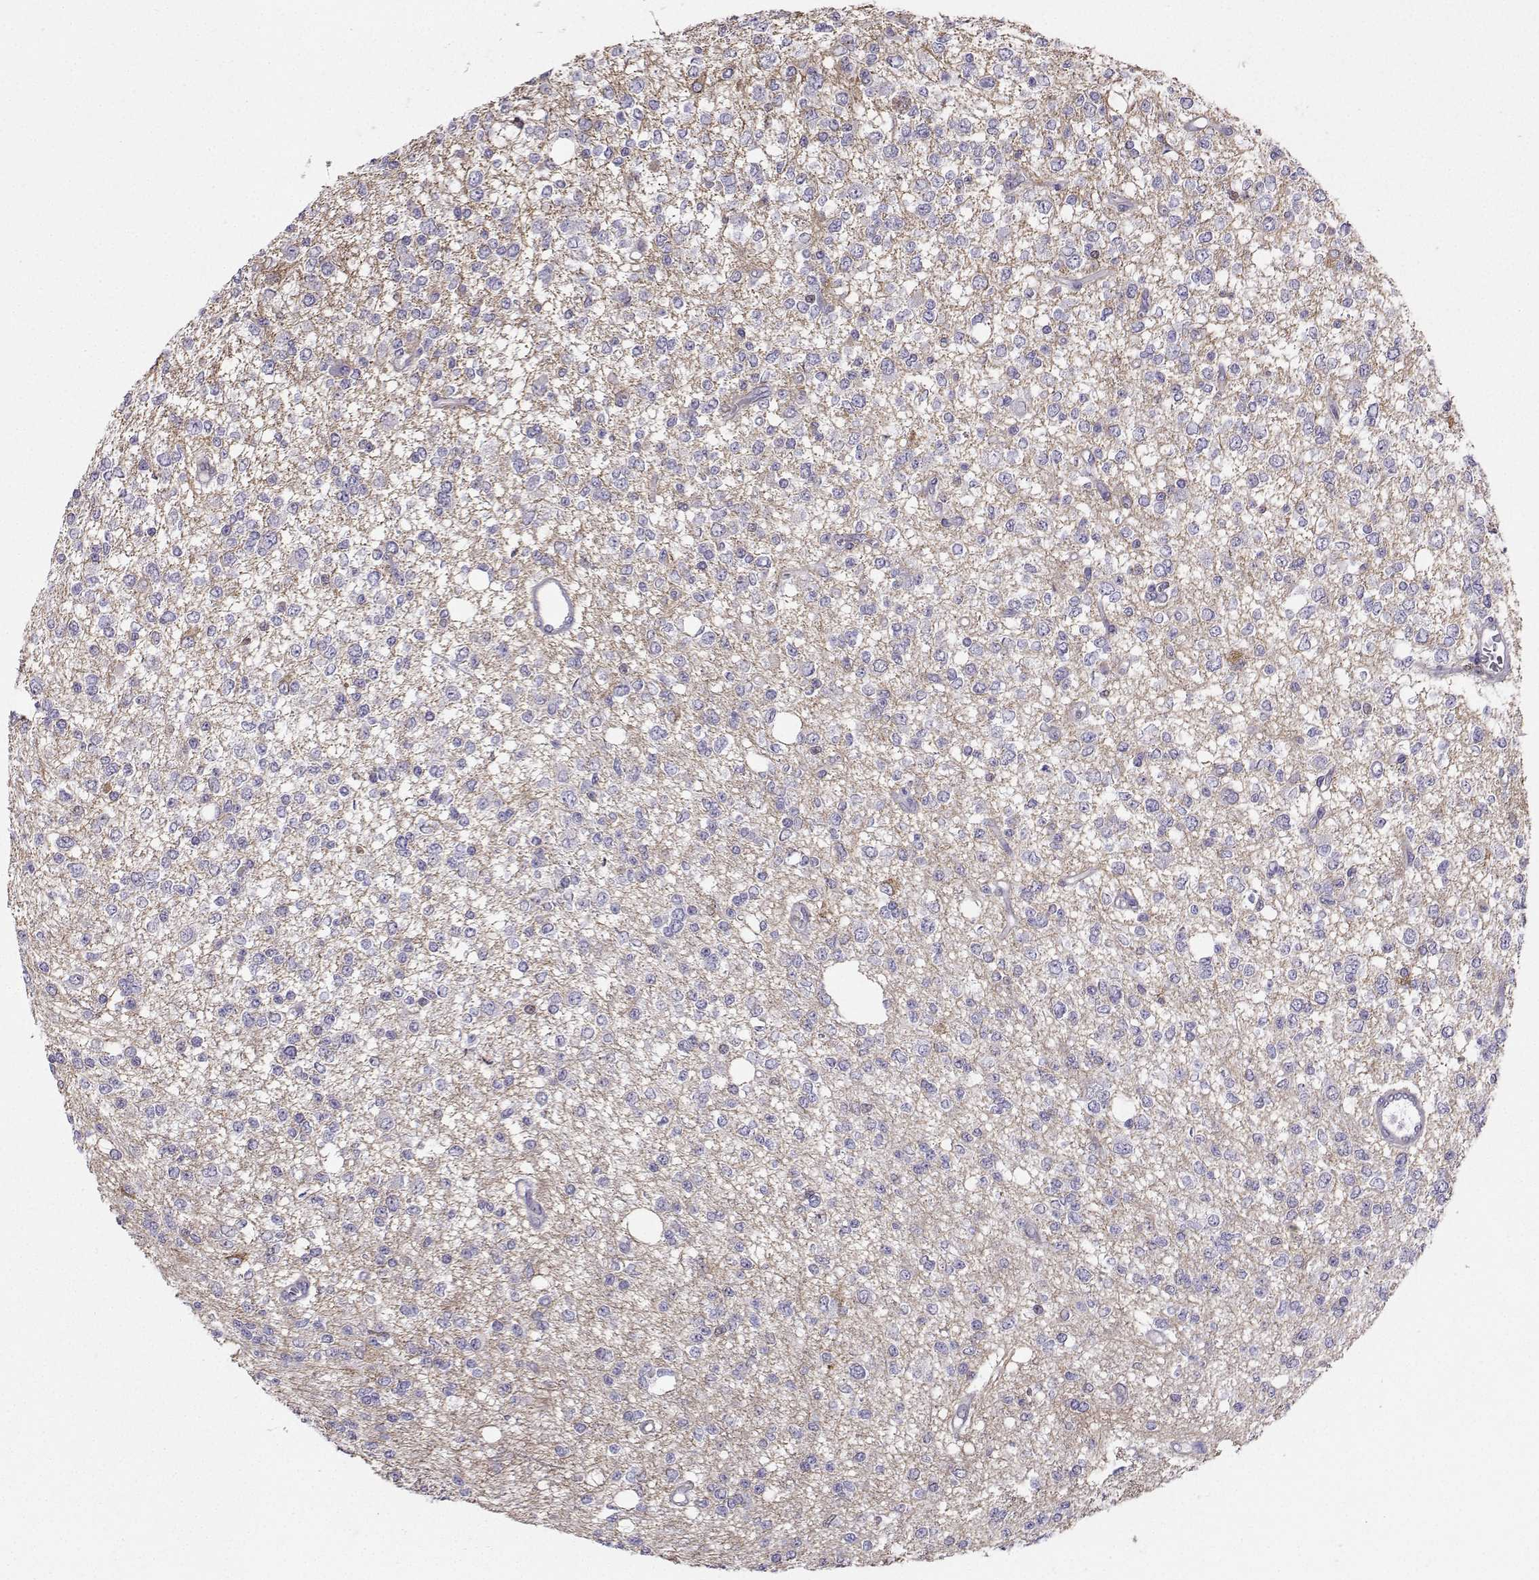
{"staining": {"intensity": "negative", "quantity": "none", "location": "none"}, "tissue": "glioma", "cell_type": "Tumor cells", "image_type": "cancer", "snomed": [{"axis": "morphology", "description": "Glioma, malignant, Low grade"}, {"axis": "topography", "description": "Brain"}], "caption": "High magnification brightfield microscopy of low-grade glioma (malignant) stained with DAB (brown) and counterstained with hematoxylin (blue): tumor cells show no significant staining.", "gene": "DCLK3", "patient": {"sex": "male", "age": 67}}